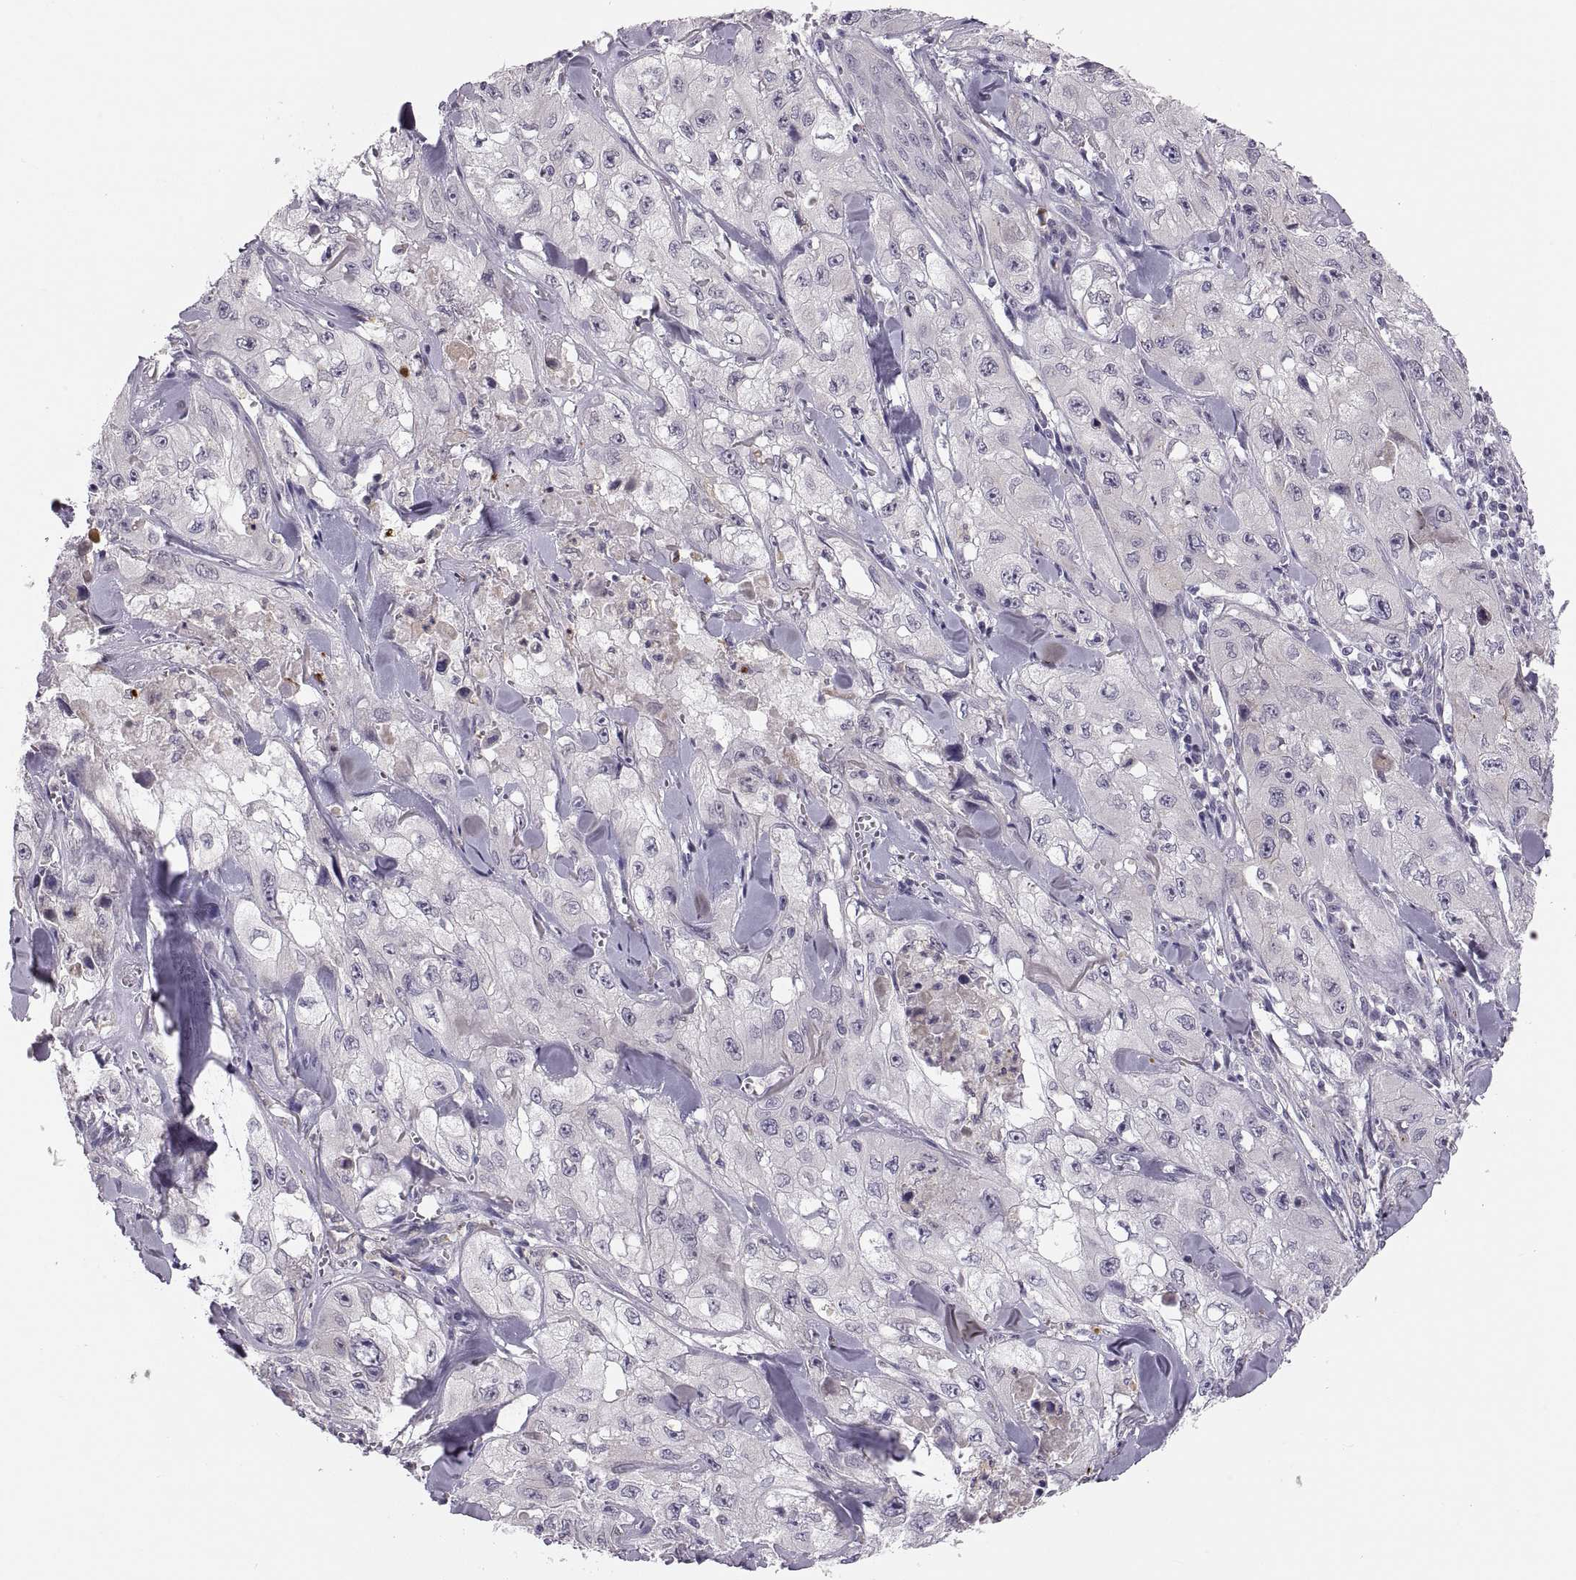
{"staining": {"intensity": "negative", "quantity": "none", "location": "none"}, "tissue": "skin cancer", "cell_type": "Tumor cells", "image_type": "cancer", "snomed": [{"axis": "morphology", "description": "Squamous cell carcinoma, NOS"}, {"axis": "topography", "description": "Skin"}, {"axis": "topography", "description": "Subcutis"}], "caption": "Tumor cells show no significant positivity in skin cancer (squamous cell carcinoma).", "gene": "ADH6", "patient": {"sex": "male", "age": 73}}